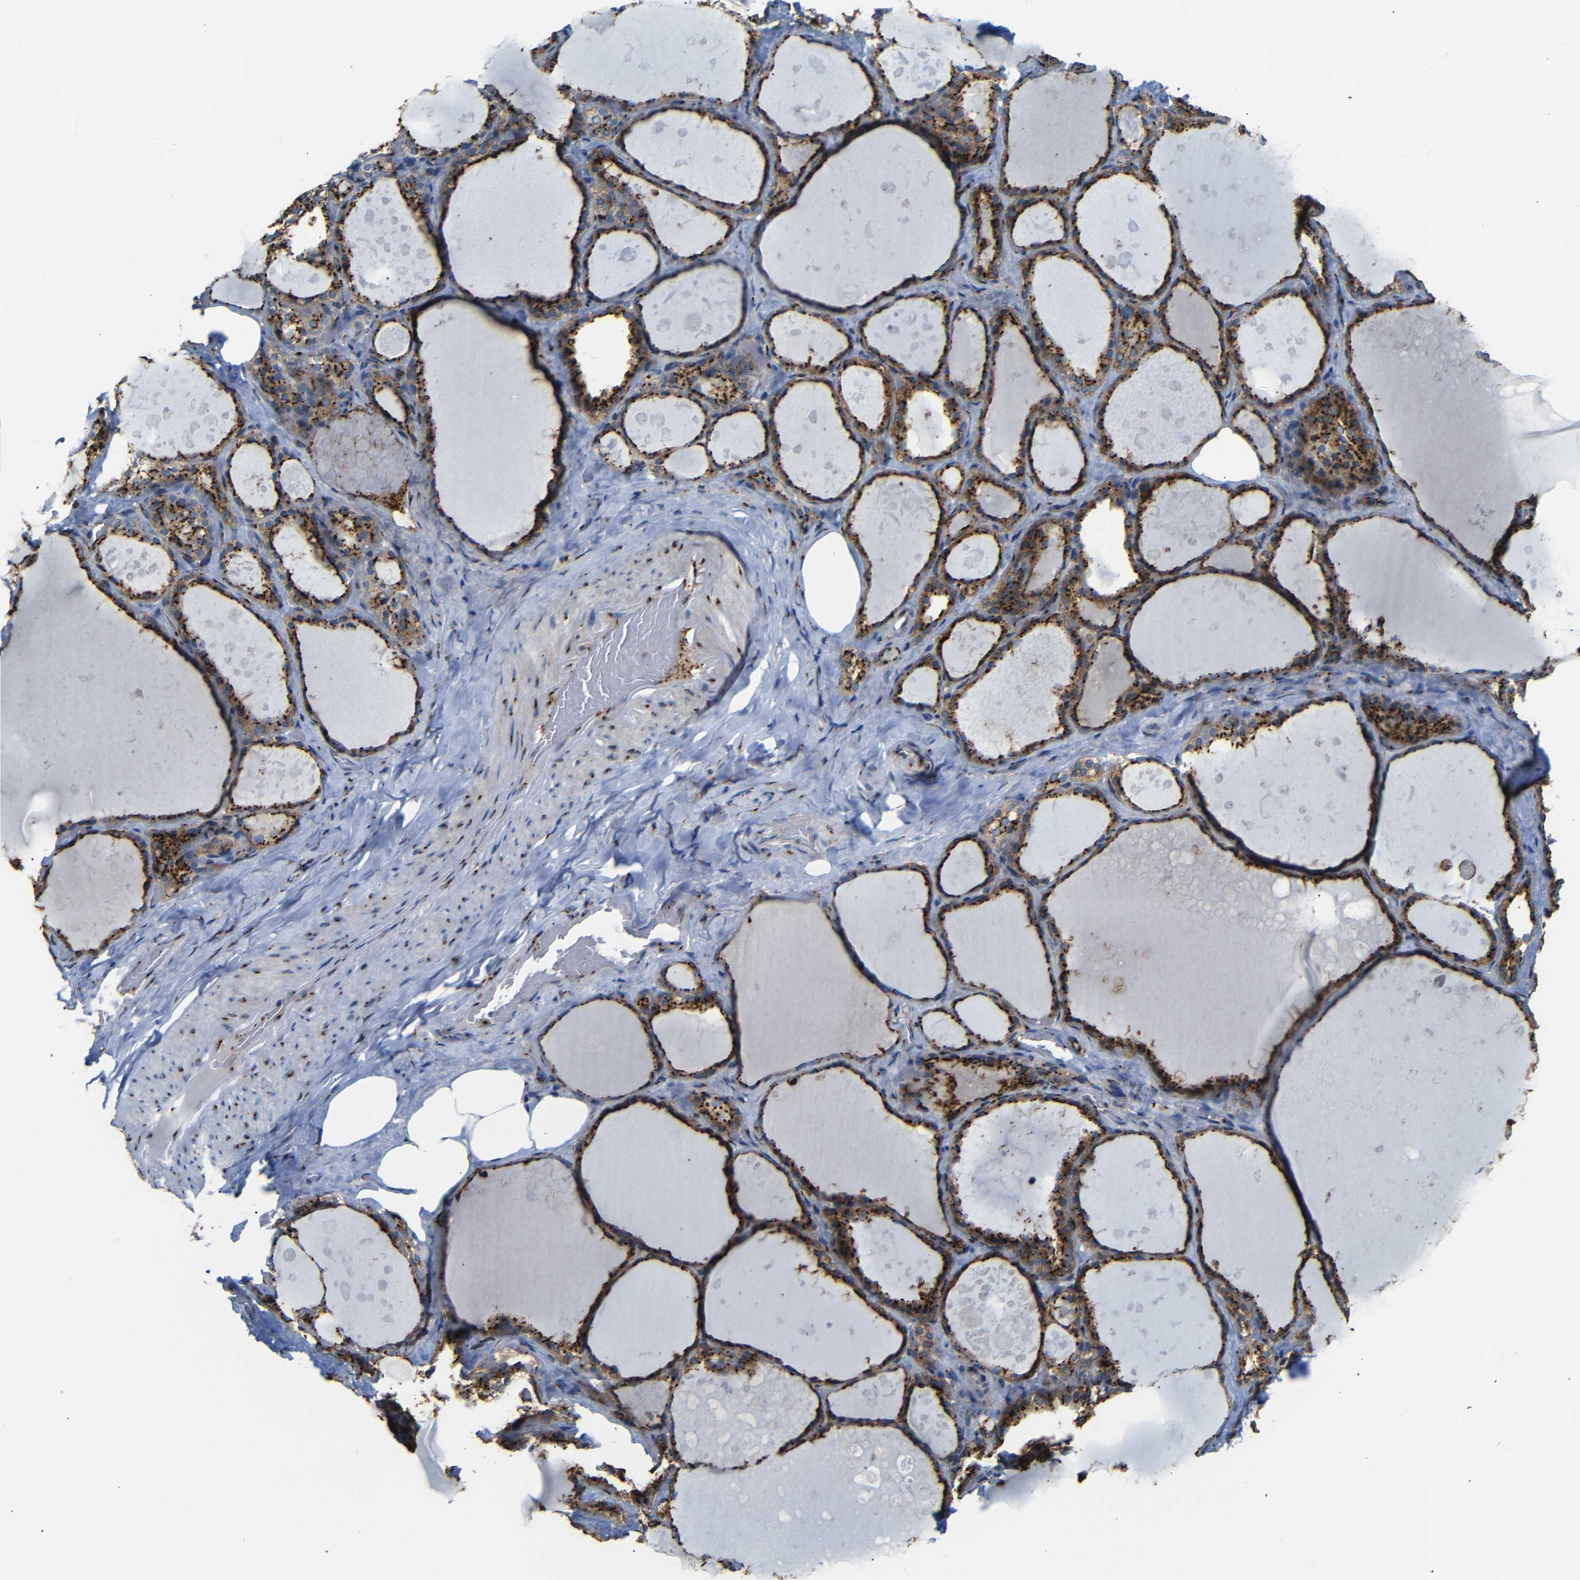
{"staining": {"intensity": "strong", "quantity": ">75%", "location": "cytoplasmic/membranous"}, "tissue": "thyroid gland", "cell_type": "Glandular cells", "image_type": "normal", "snomed": [{"axis": "morphology", "description": "Normal tissue, NOS"}, {"axis": "topography", "description": "Thyroid gland"}], "caption": "This image reveals IHC staining of unremarkable human thyroid gland, with high strong cytoplasmic/membranous positivity in approximately >75% of glandular cells.", "gene": "TGOLN2", "patient": {"sex": "male", "age": 61}}